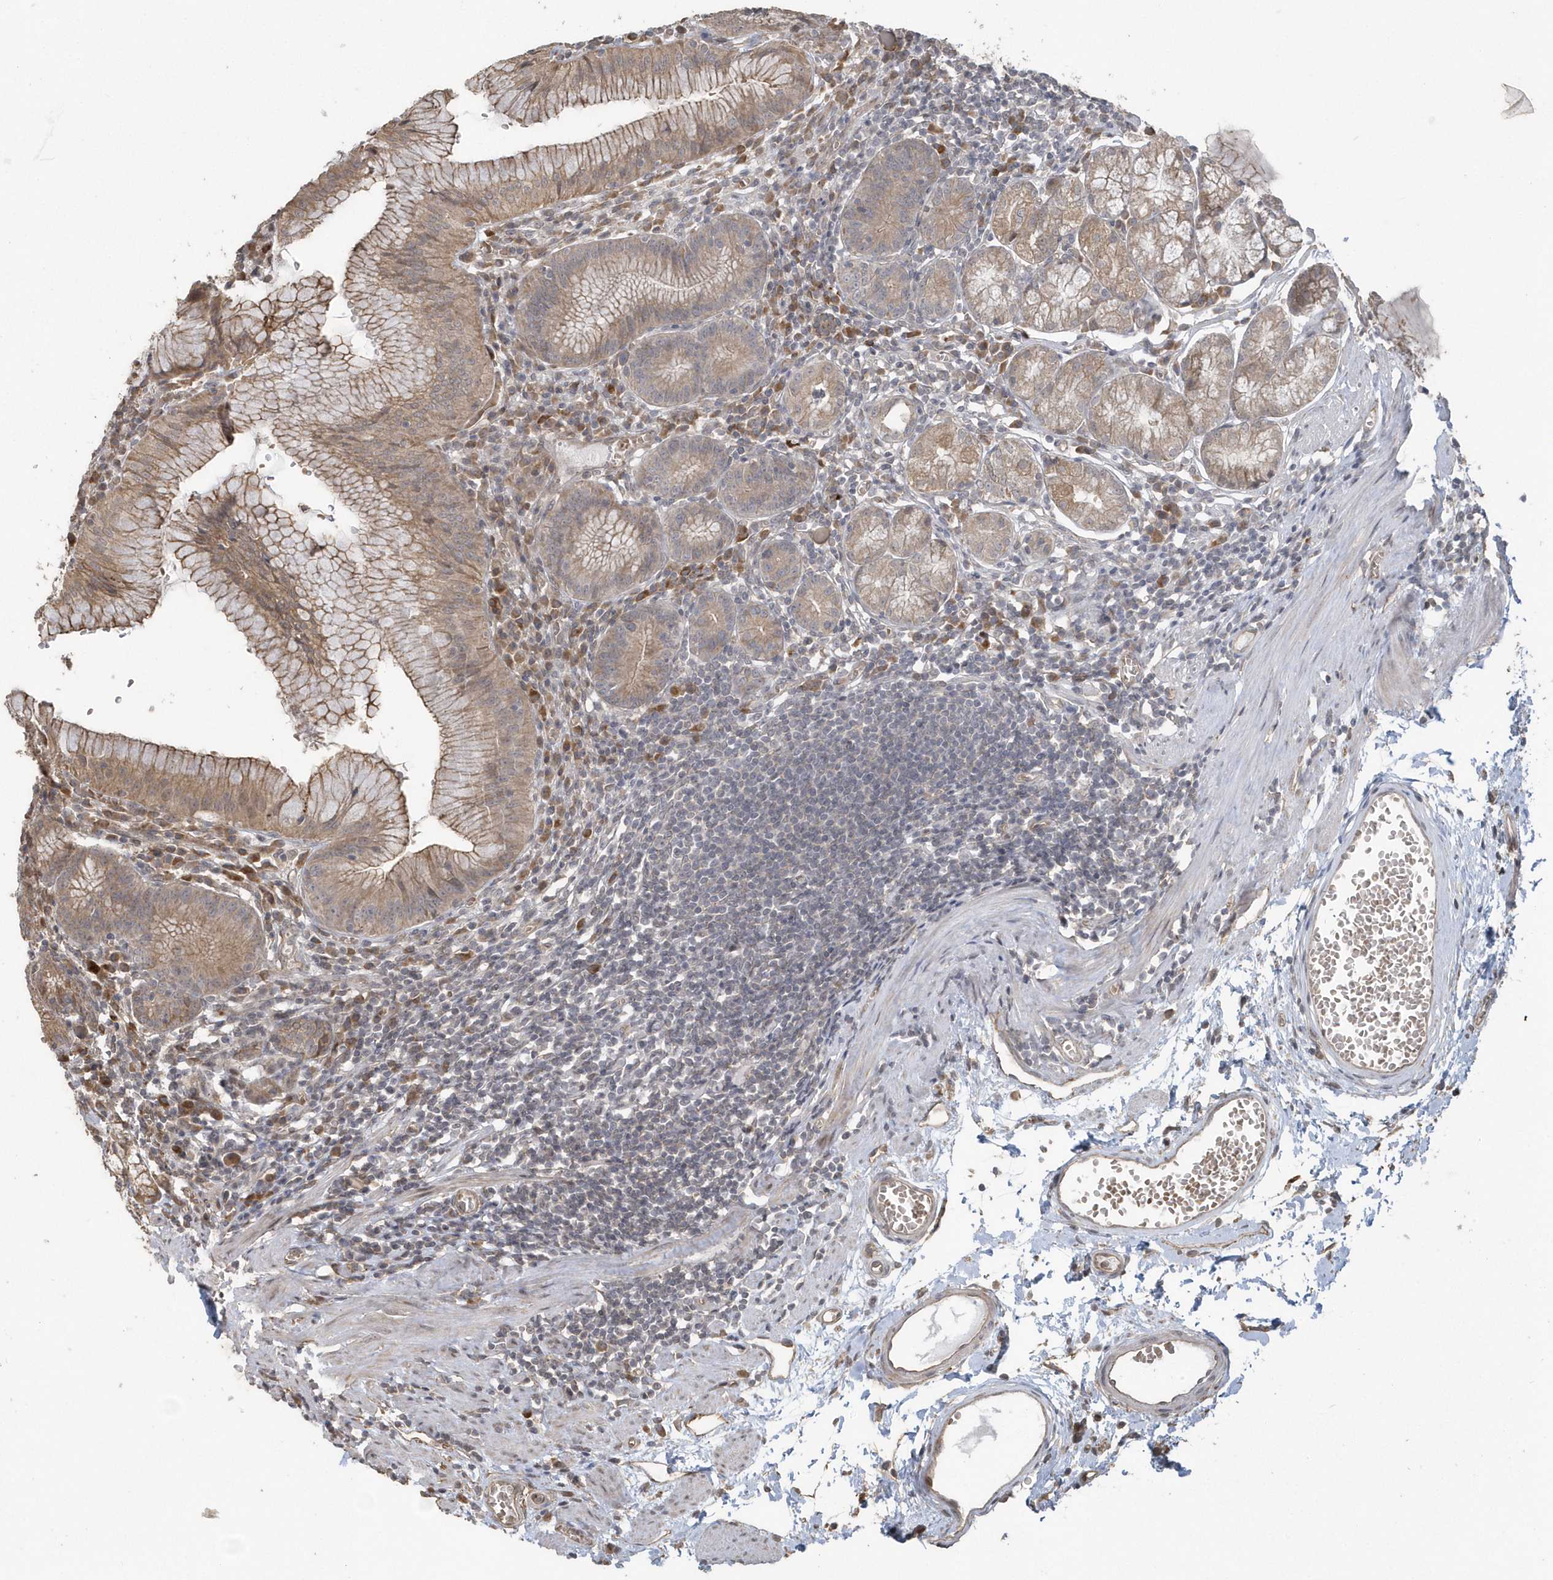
{"staining": {"intensity": "moderate", "quantity": ">75%", "location": "cytoplasmic/membranous"}, "tissue": "stomach", "cell_type": "Glandular cells", "image_type": "normal", "snomed": [{"axis": "morphology", "description": "Normal tissue, NOS"}, {"axis": "topography", "description": "Stomach"}], "caption": "Protein staining of unremarkable stomach exhibits moderate cytoplasmic/membranous staining in about >75% of glandular cells.", "gene": "HERPUD1", "patient": {"sex": "male", "age": 55}}